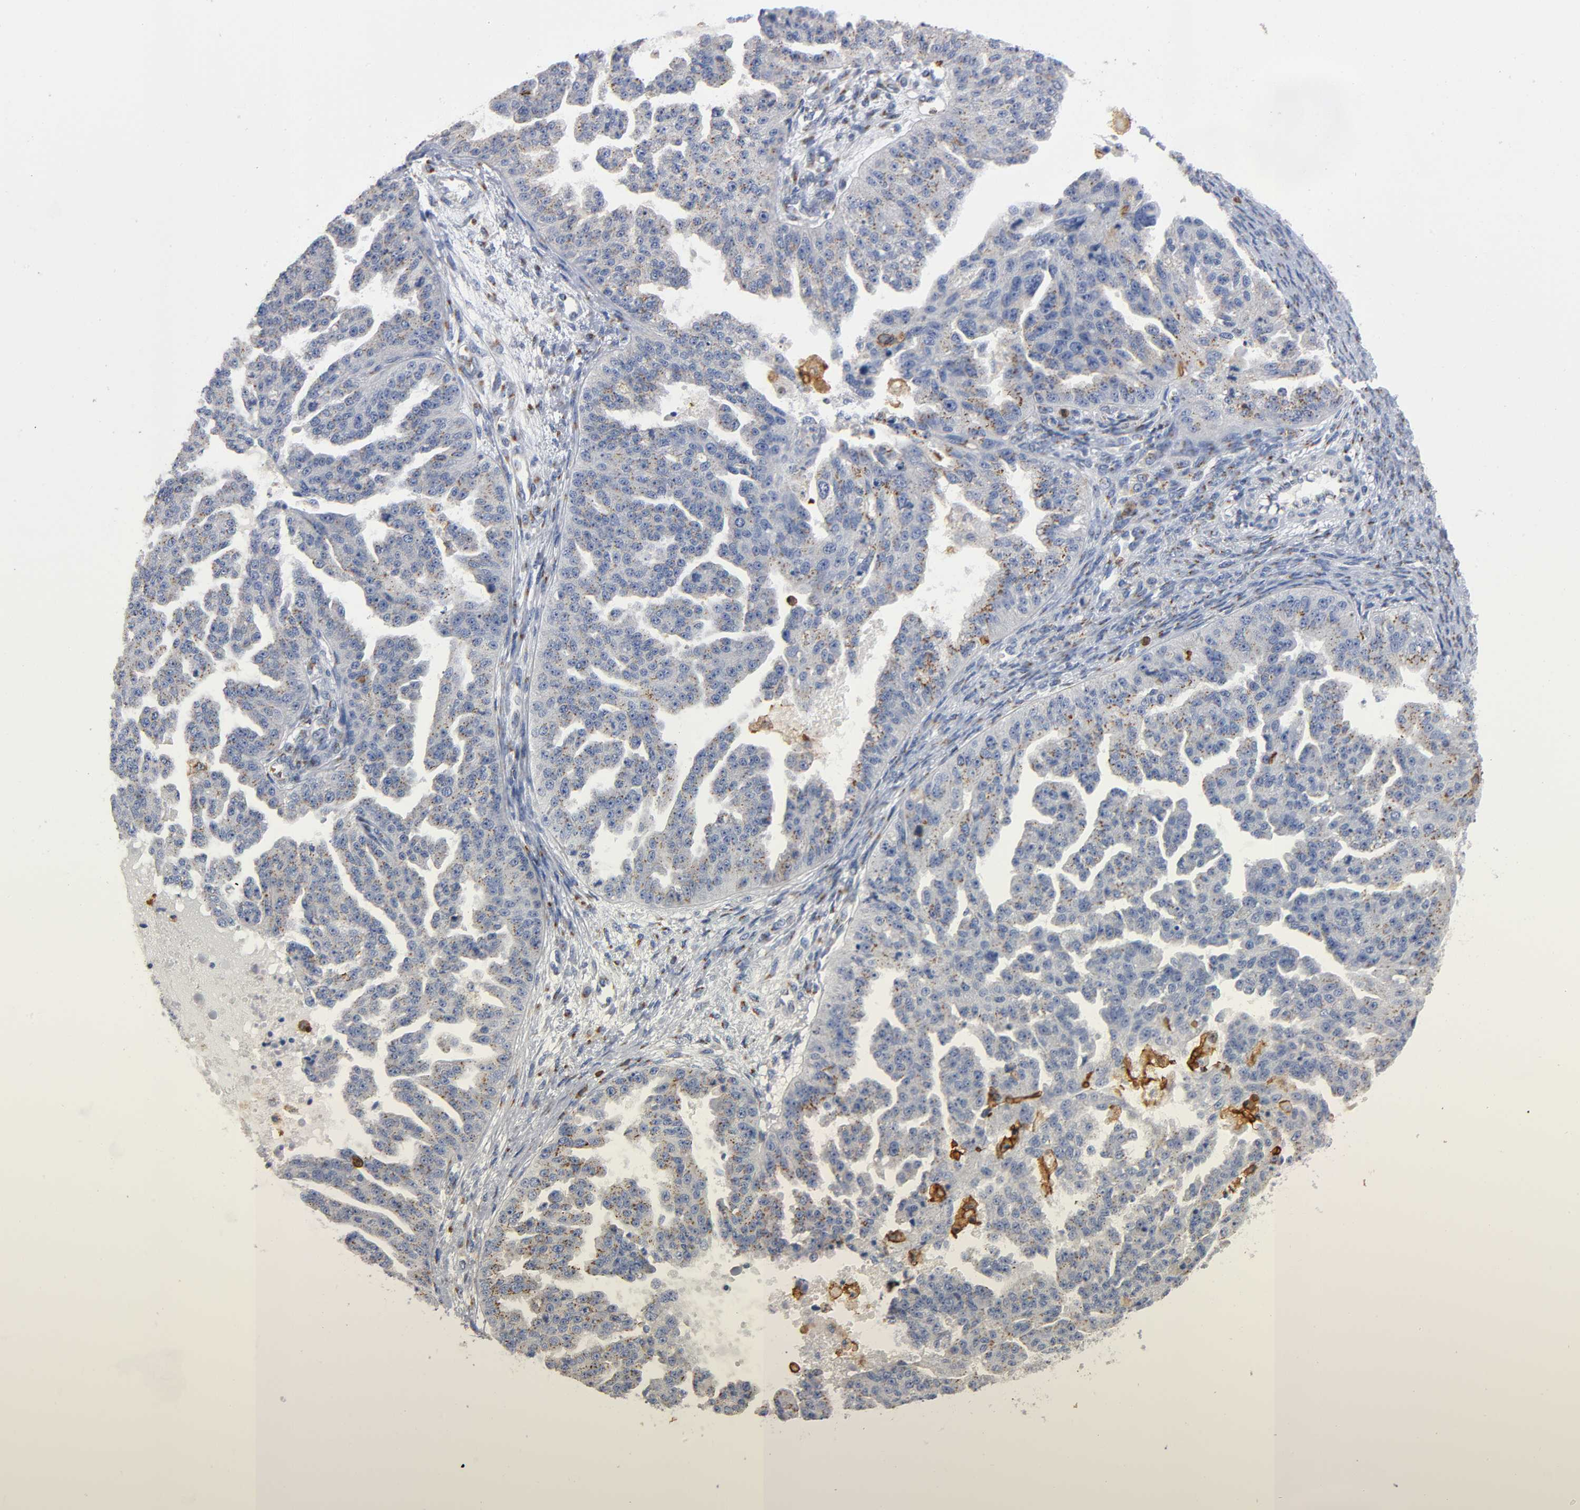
{"staining": {"intensity": "moderate", "quantity": ">75%", "location": "cytoplasmic/membranous"}, "tissue": "ovarian cancer", "cell_type": "Tumor cells", "image_type": "cancer", "snomed": [{"axis": "morphology", "description": "Cystadenocarcinoma, serous, NOS"}, {"axis": "topography", "description": "Ovary"}], "caption": "Ovarian cancer stained for a protein displays moderate cytoplasmic/membranous positivity in tumor cells. The staining was performed using DAB (3,3'-diaminobenzidine), with brown indicating positive protein expression. Nuclei are stained blue with hematoxylin.", "gene": "CAPN10", "patient": {"sex": "female", "age": 58}}